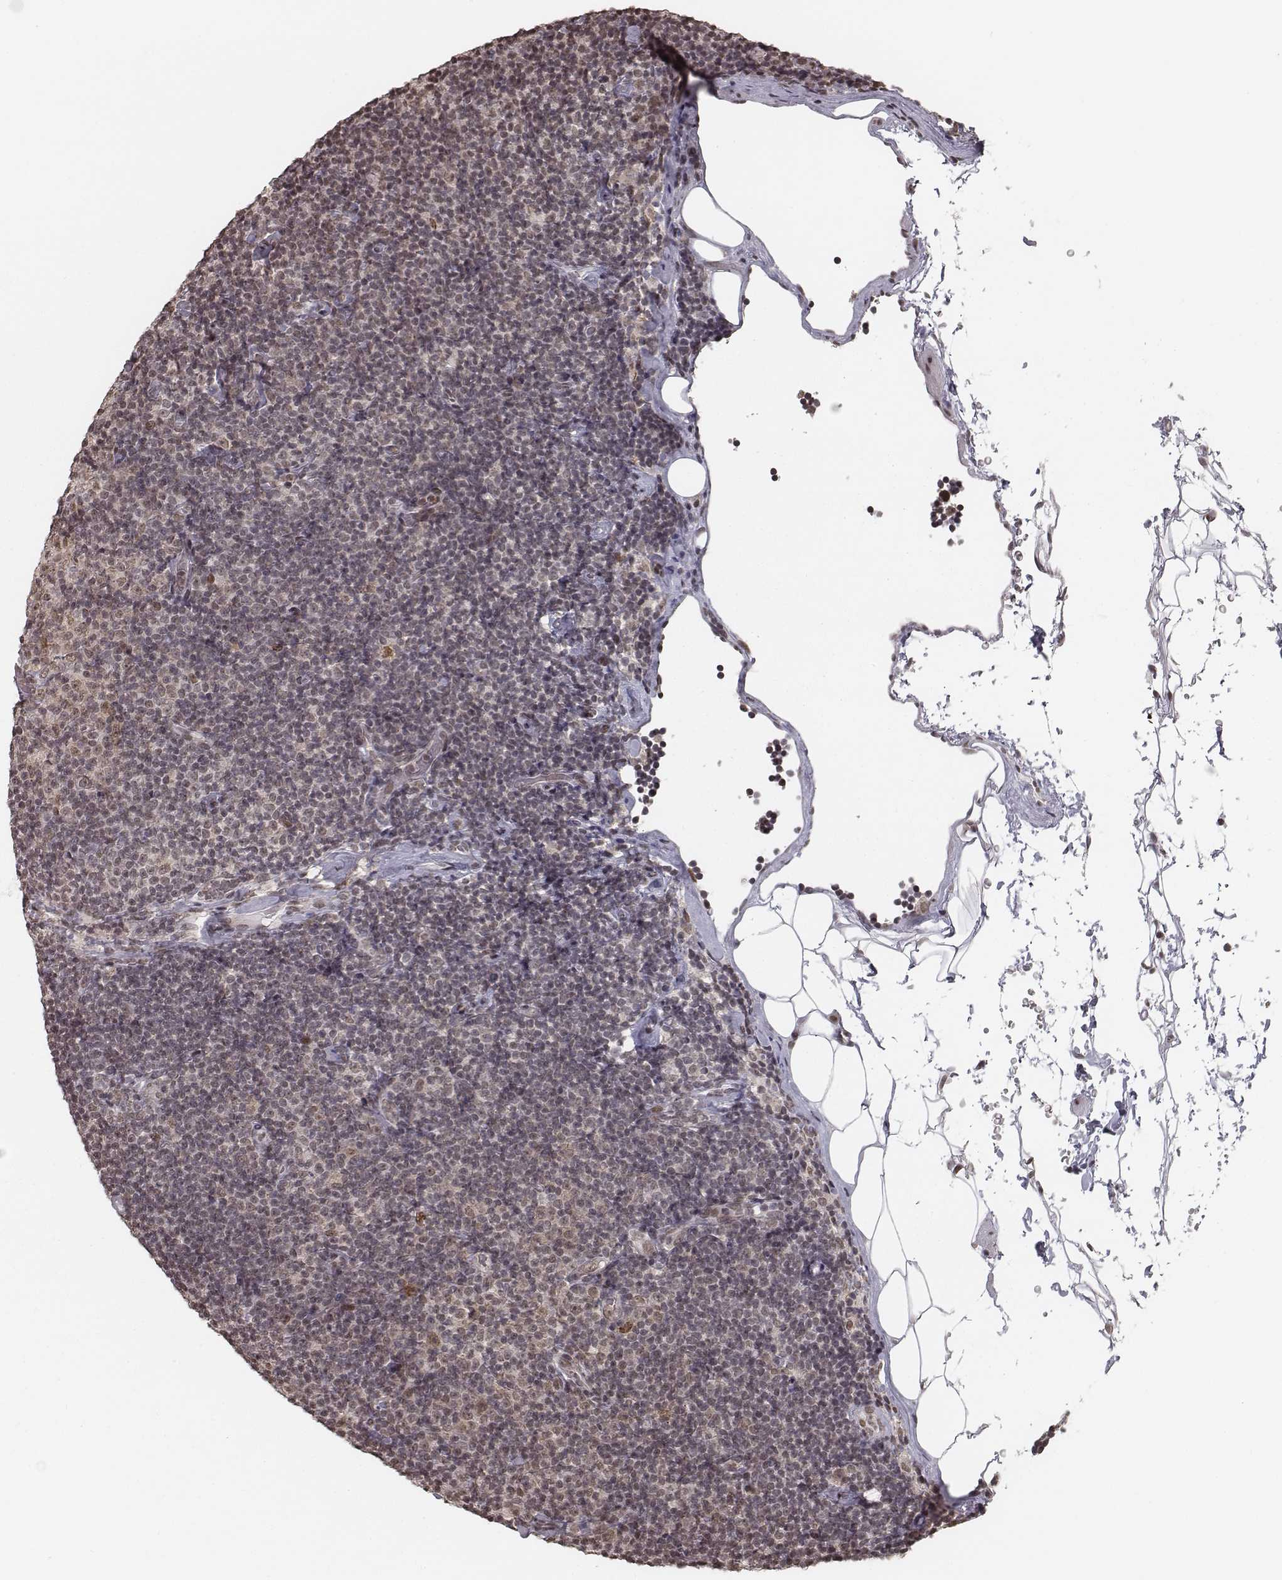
{"staining": {"intensity": "weak", "quantity": "25%-75%", "location": "nuclear"}, "tissue": "lymphoma", "cell_type": "Tumor cells", "image_type": "cancer", "snomed": [{"axis": "morphology", "description": "Malignant lymphoma, non-Hodgkin's type, Low grade"}, {"axis": "topography", "description": "Lymph node"}], "caption": "A photomicrograph showing weak nuclear positivity in about 25%-75% of tumor cells in low-grade malignant lymphoma, non-Hodgkin's type, as visualized by brown immunohistochemical staining.", "gene": "HMGA2", "patient": {"sex": "male", "age": 81}}